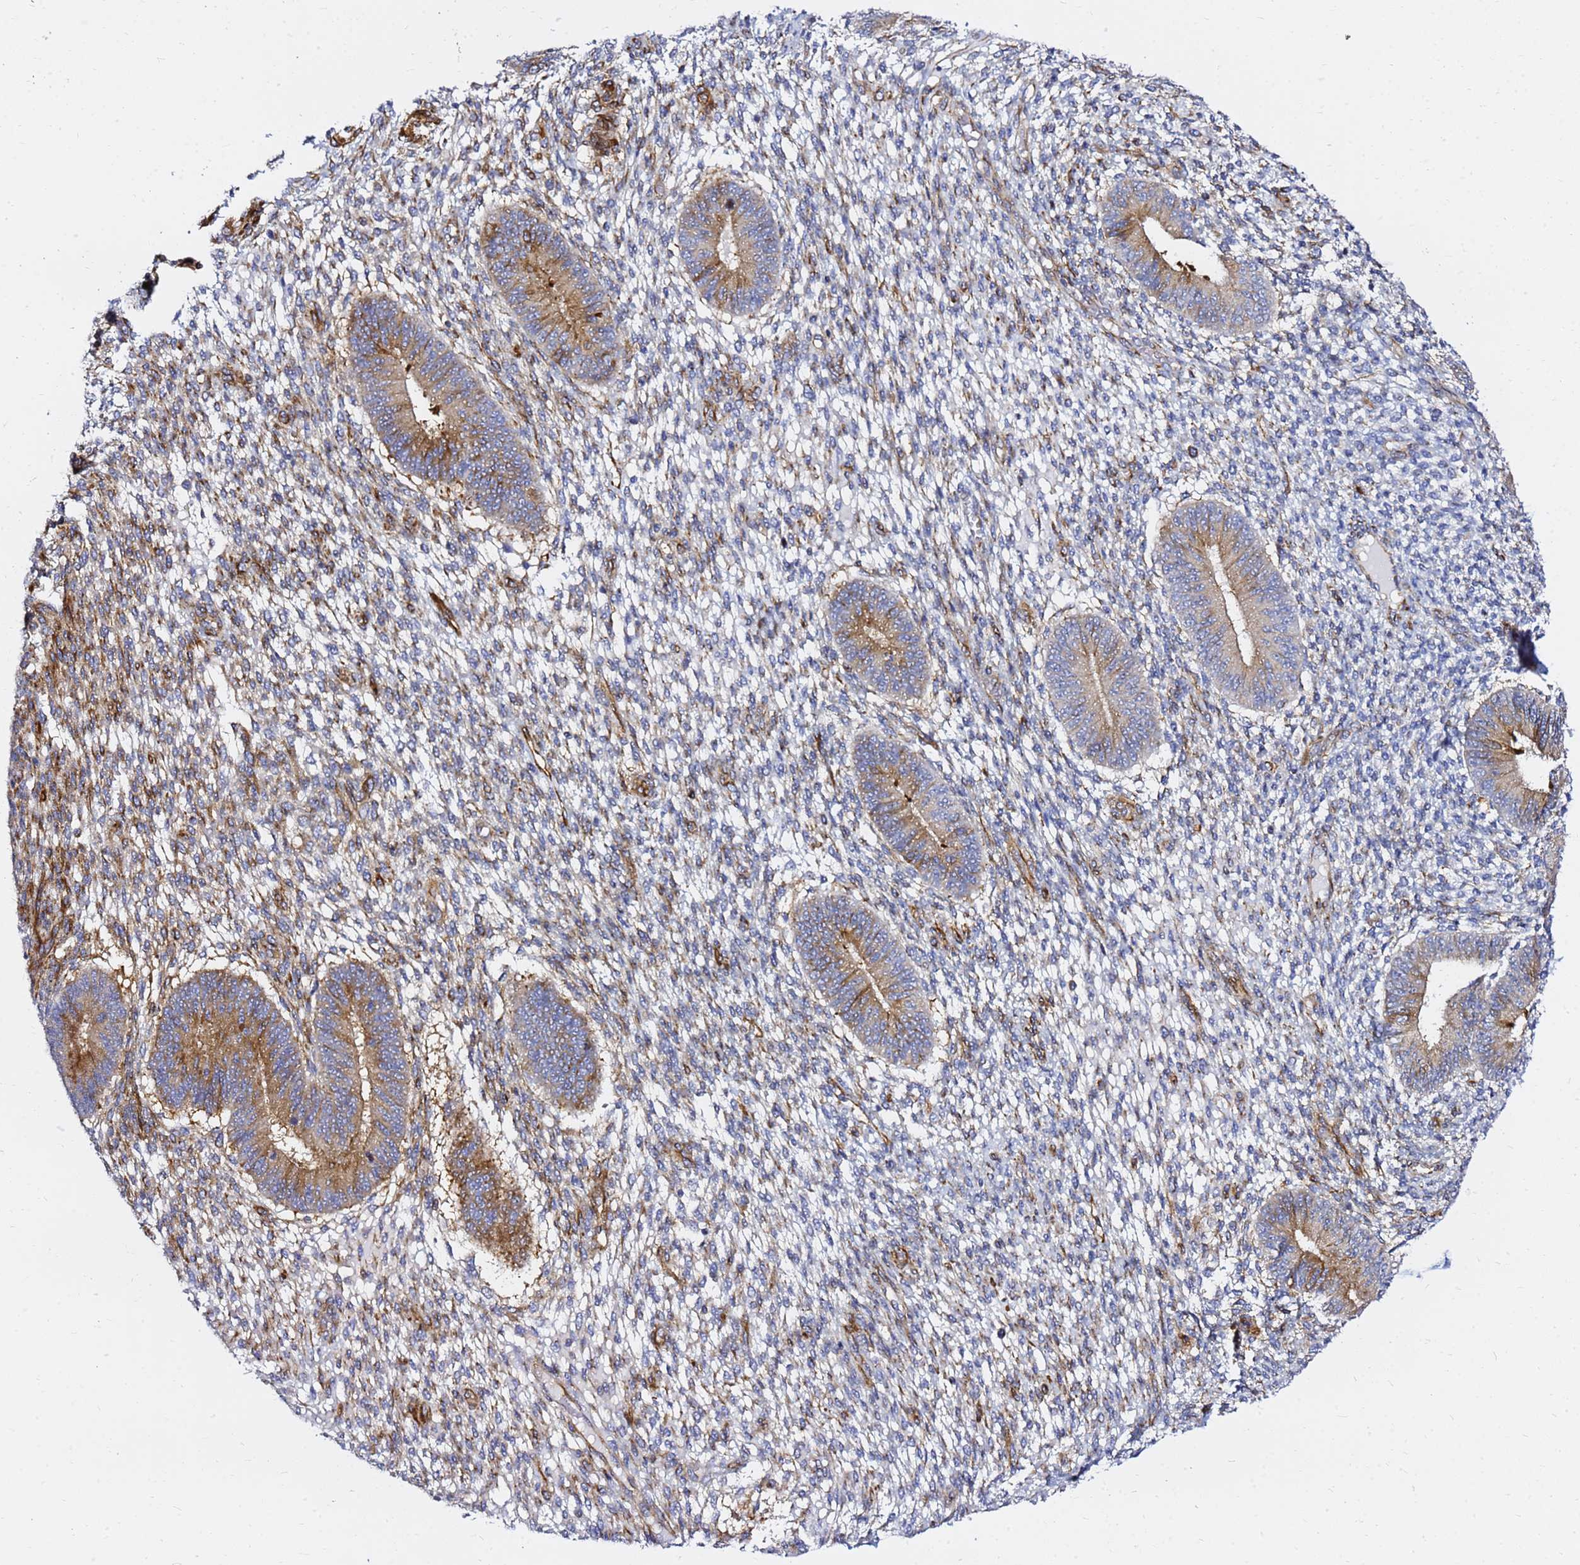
{"staining": {"intensity": "strong", "quantity": "<25%", "location": "cytoplasmic/membranous"}, "tissue": "endometrium", "cell_type": "Cells in endometrial stroma", "image_type": "normal", "snomed": [{"axis": "morphology", "description": "Normal tissue, NOS"}, {"axis": "topography", "description": "Endometrium"}], "caption": "The histopathology image shows a brown stain indicating the presence of a protein in the cytoplasmic/membranous of cells in endometrial stroma in endometrium.", "gene": "TUBA8", "patient": {"sex": "female", "age": 49}}